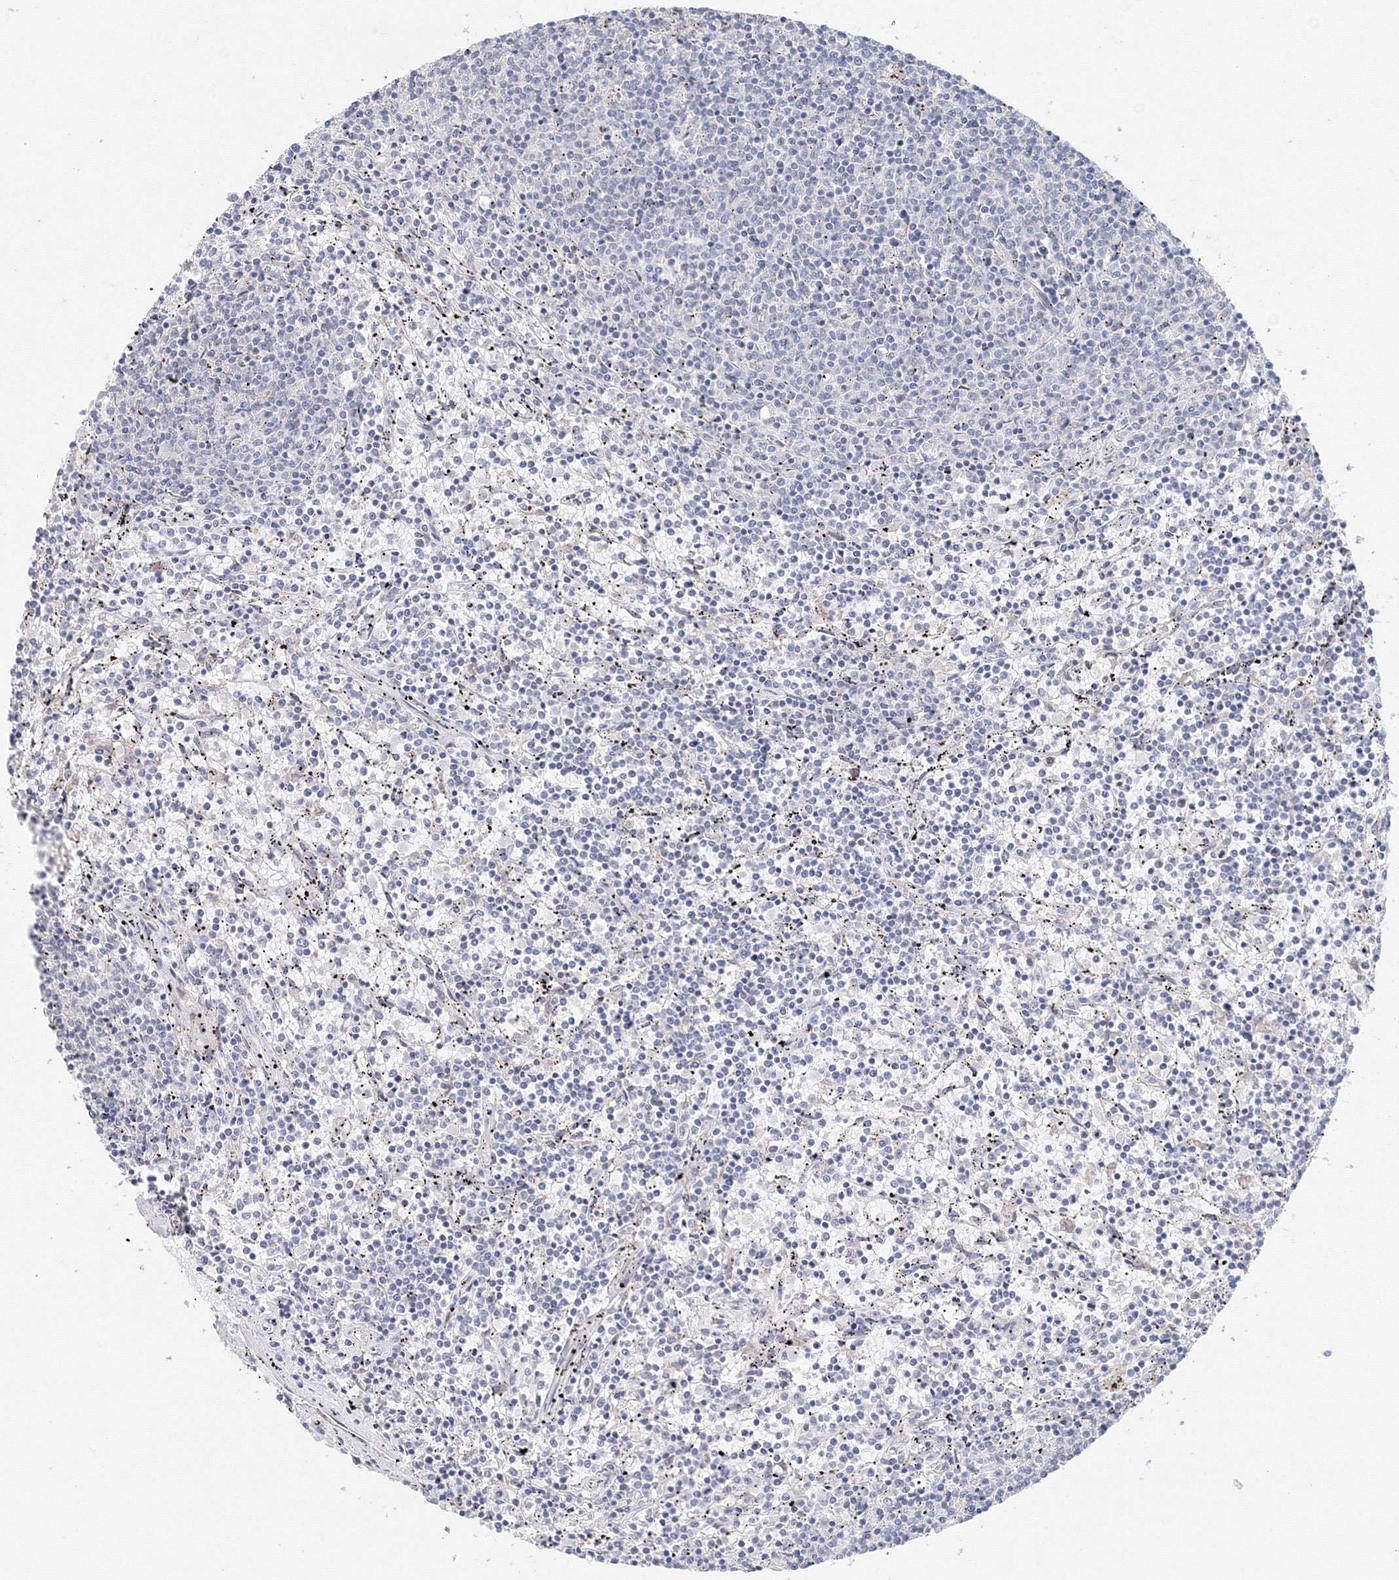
{"staining": {"intensity": "negative", "quantity": "none", "location": "none"}, "tissue": "lymphoma", "cell_type": "Tumor cells", "image_type": "cancer", "snomed": [{"axis": "morphology", "description": "Malignant lymphoma, non-Hodgkin's type, Low grade"}, {"axis": "topography", "description": "Spleen"}], "caption": "The immunohistochemistry image has no significant positivity in tumor cells of malignant lymphoma, non-Hodgkin's type (low-grade) tissue. The staining is performed using DAB brown chromogen with nuclei counter-stained in using hematoxylin.", "gene": "DHRS12", "patient": {"sex": "female", "age": 50}}